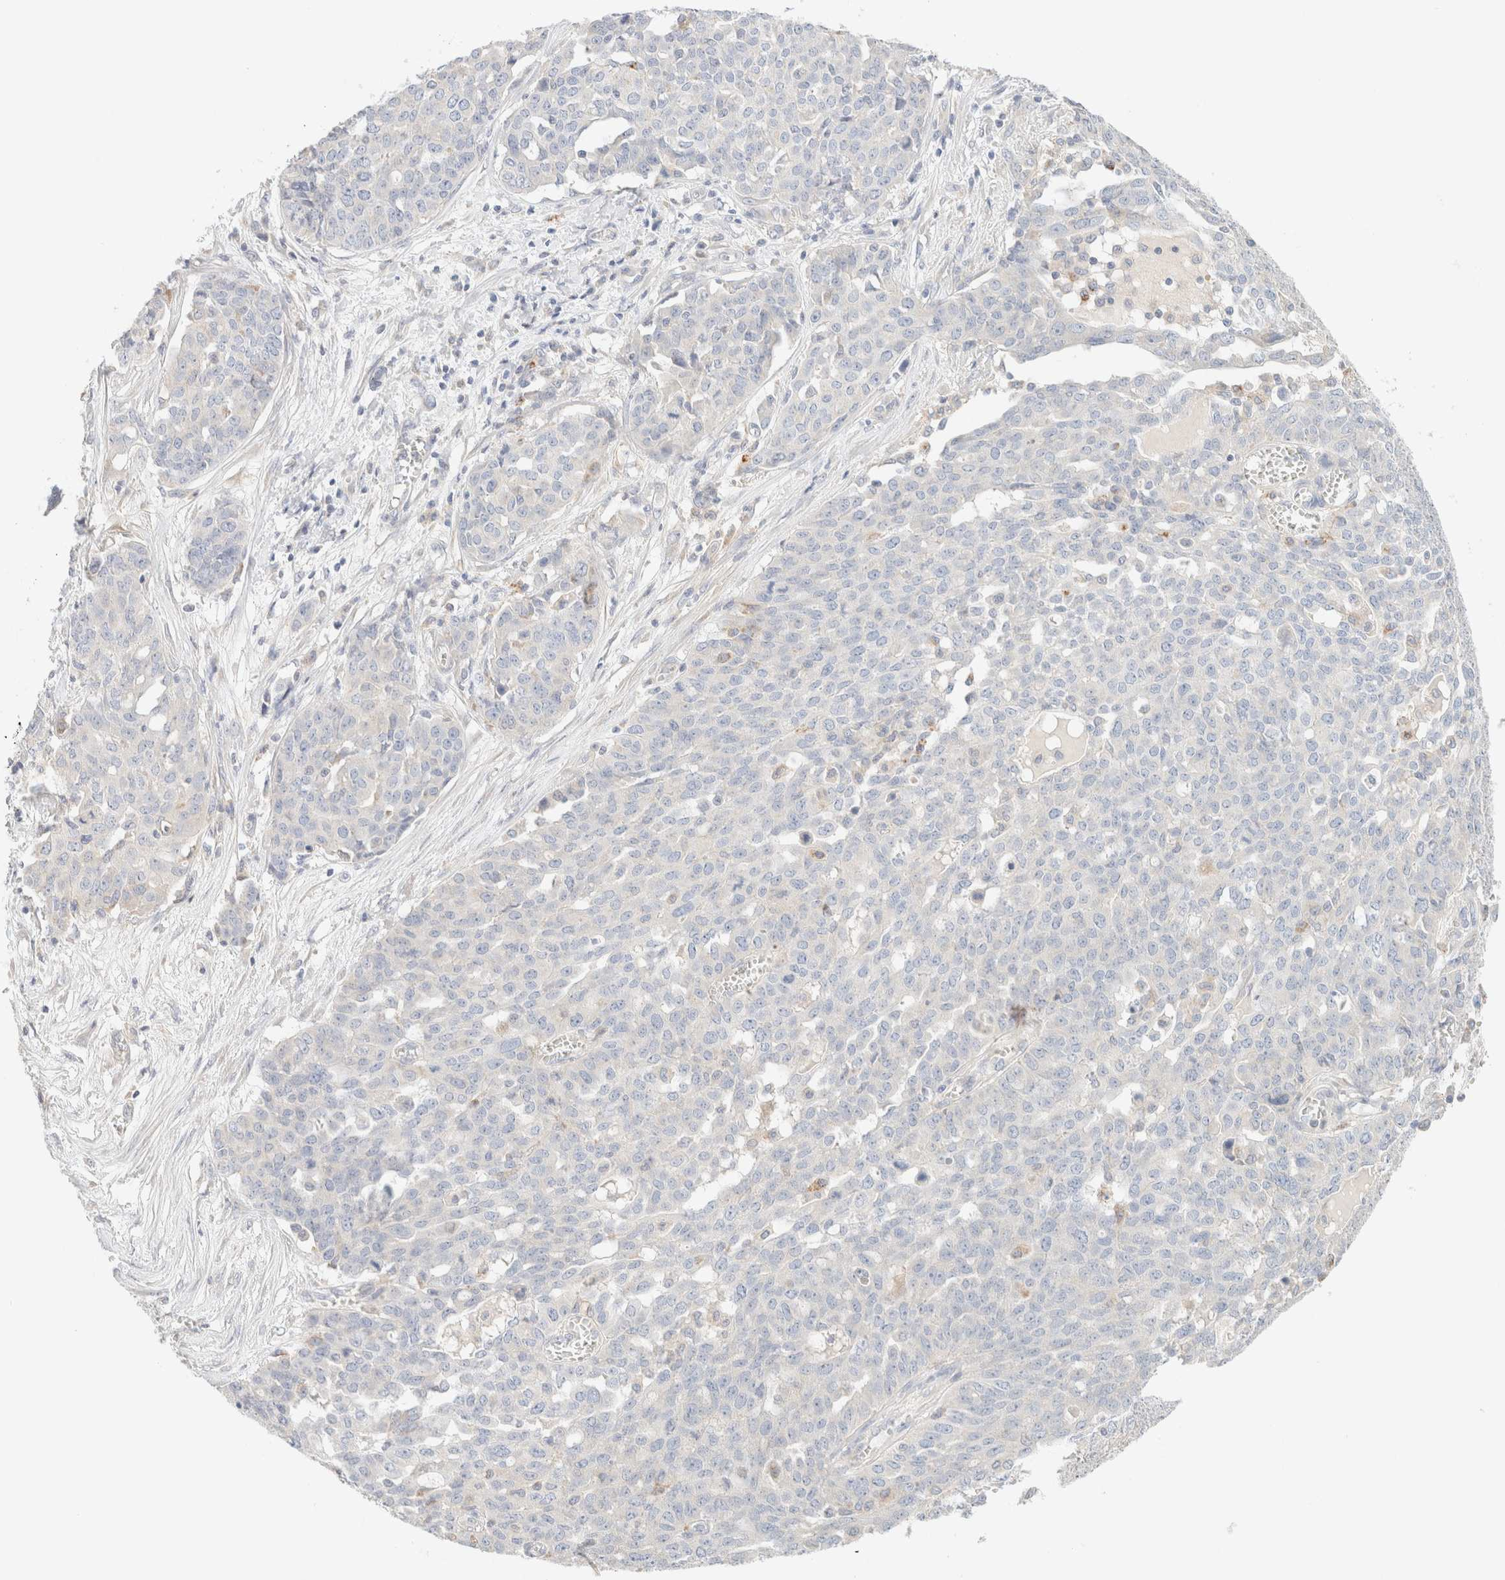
{"staining": {"intensity": "negative", "quantity": "none", "location": "none"}, "tissue": "ovarian cancer", "cell_type": "Tumor cells", "image_type": "cancer", "snomed": [{"axis": "morphology", "description": "Cystadenocarcinoma, serous, NOS"}, {"axis": "topography", "description": "Soft tissue"}, {"axis": "topography", "description": "Ovary"}], "caption": "Ovarian serous cystadenocarcinoma stained for a protein using immunohistochemistry exhibits no positivity tumor cells.", "gene": "SARM1", "patient": {"sex": "female", "age": 57}}